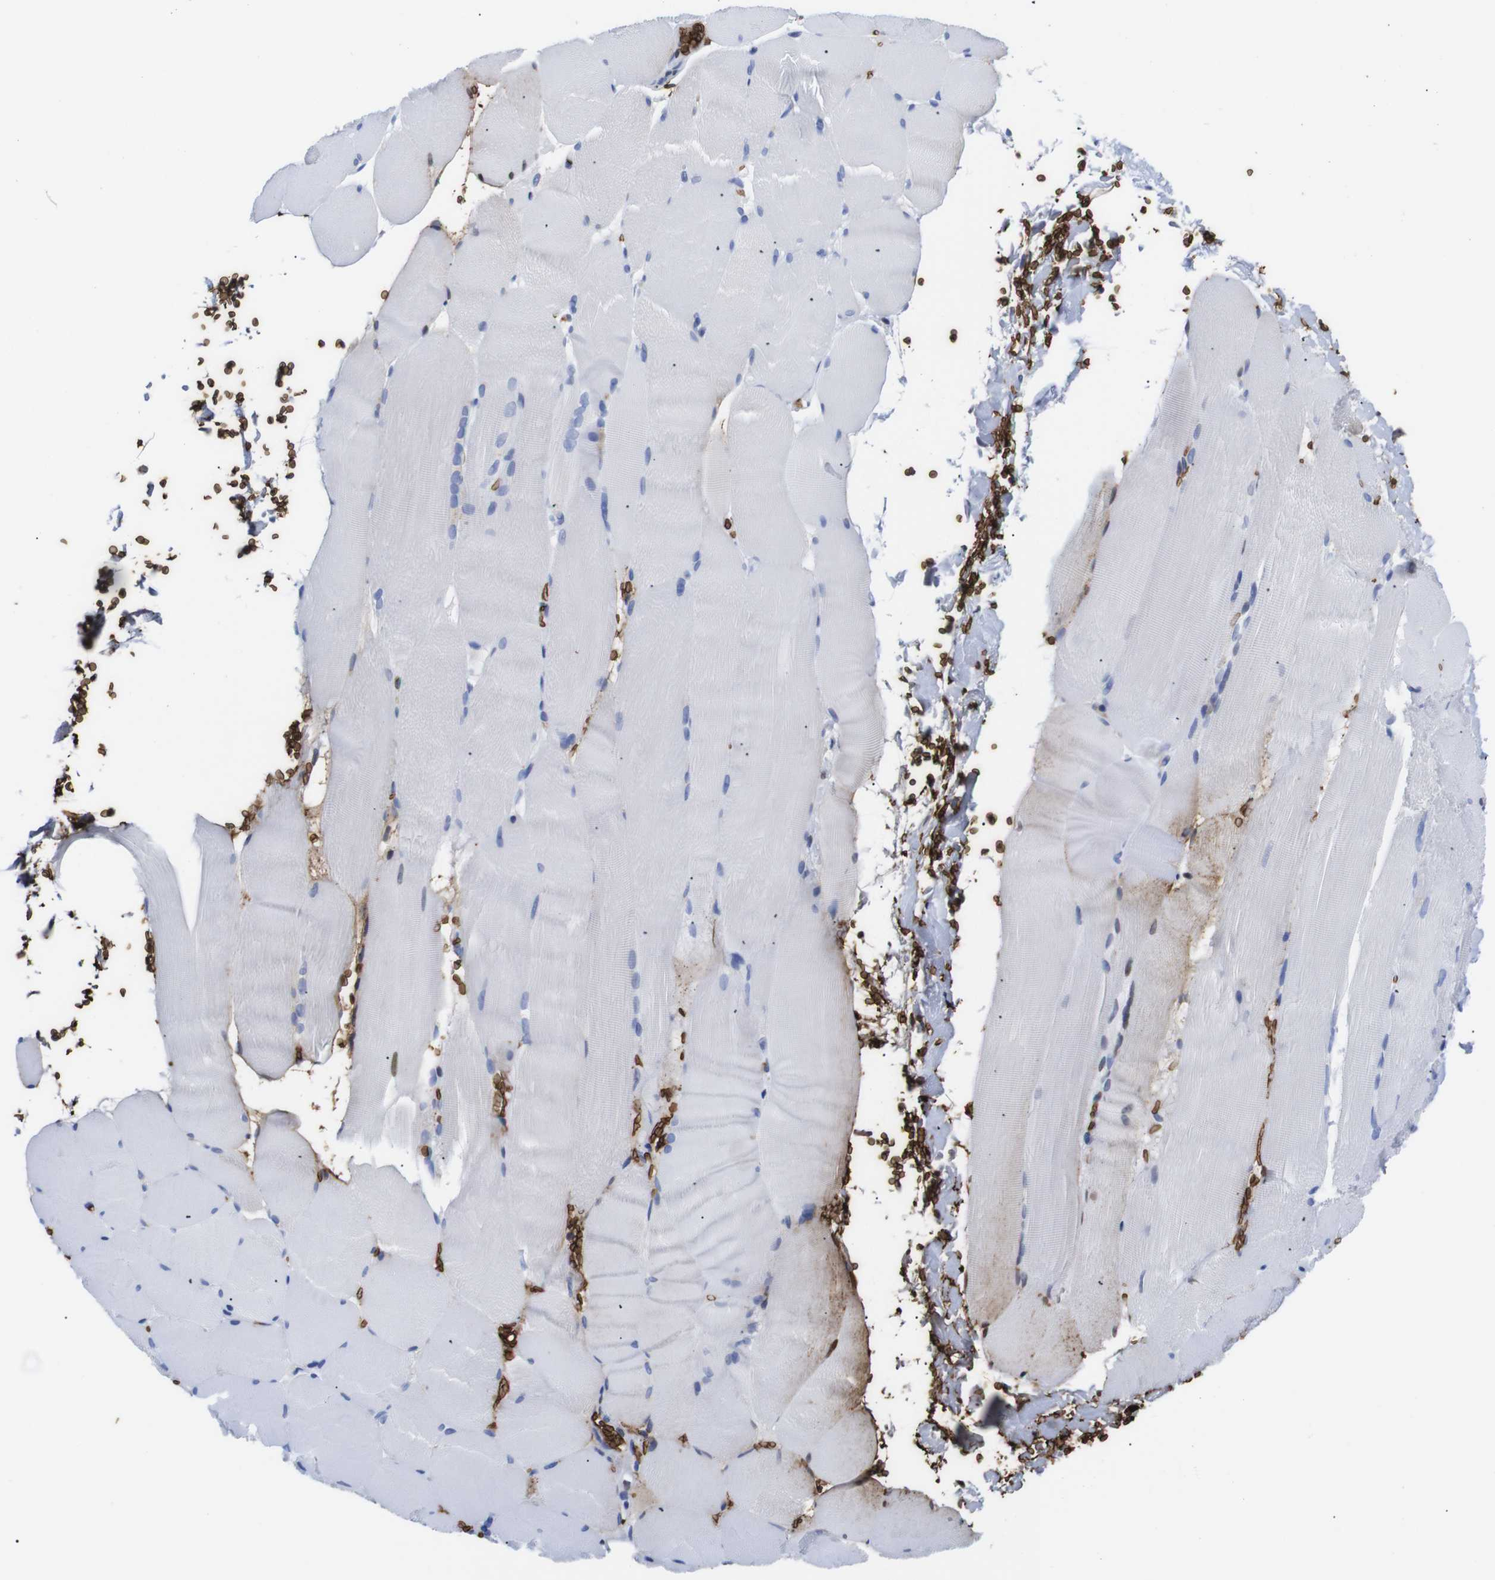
{"staining": {"intensity": "negative", "quantity": "none", "location": "none"}, "tissue": "skeletal muscle", "cell_type": "Myocytes", "image_type": "normal", "snomed": [{"axis": "morphology", "description": "Normal tissue, NOS"}, {"axis": "topography", "description": "Skin"}, {"axis": "topography", "description": "Skeletal muscle"}], "caption": "Immunohistochemistry photomicrograph of benign human skeletal muscle stained for a protein (brown), which shows no positivity in myocytes.", "gene": "S1PR2", "patient": {"sex": "male", "age": 83}}